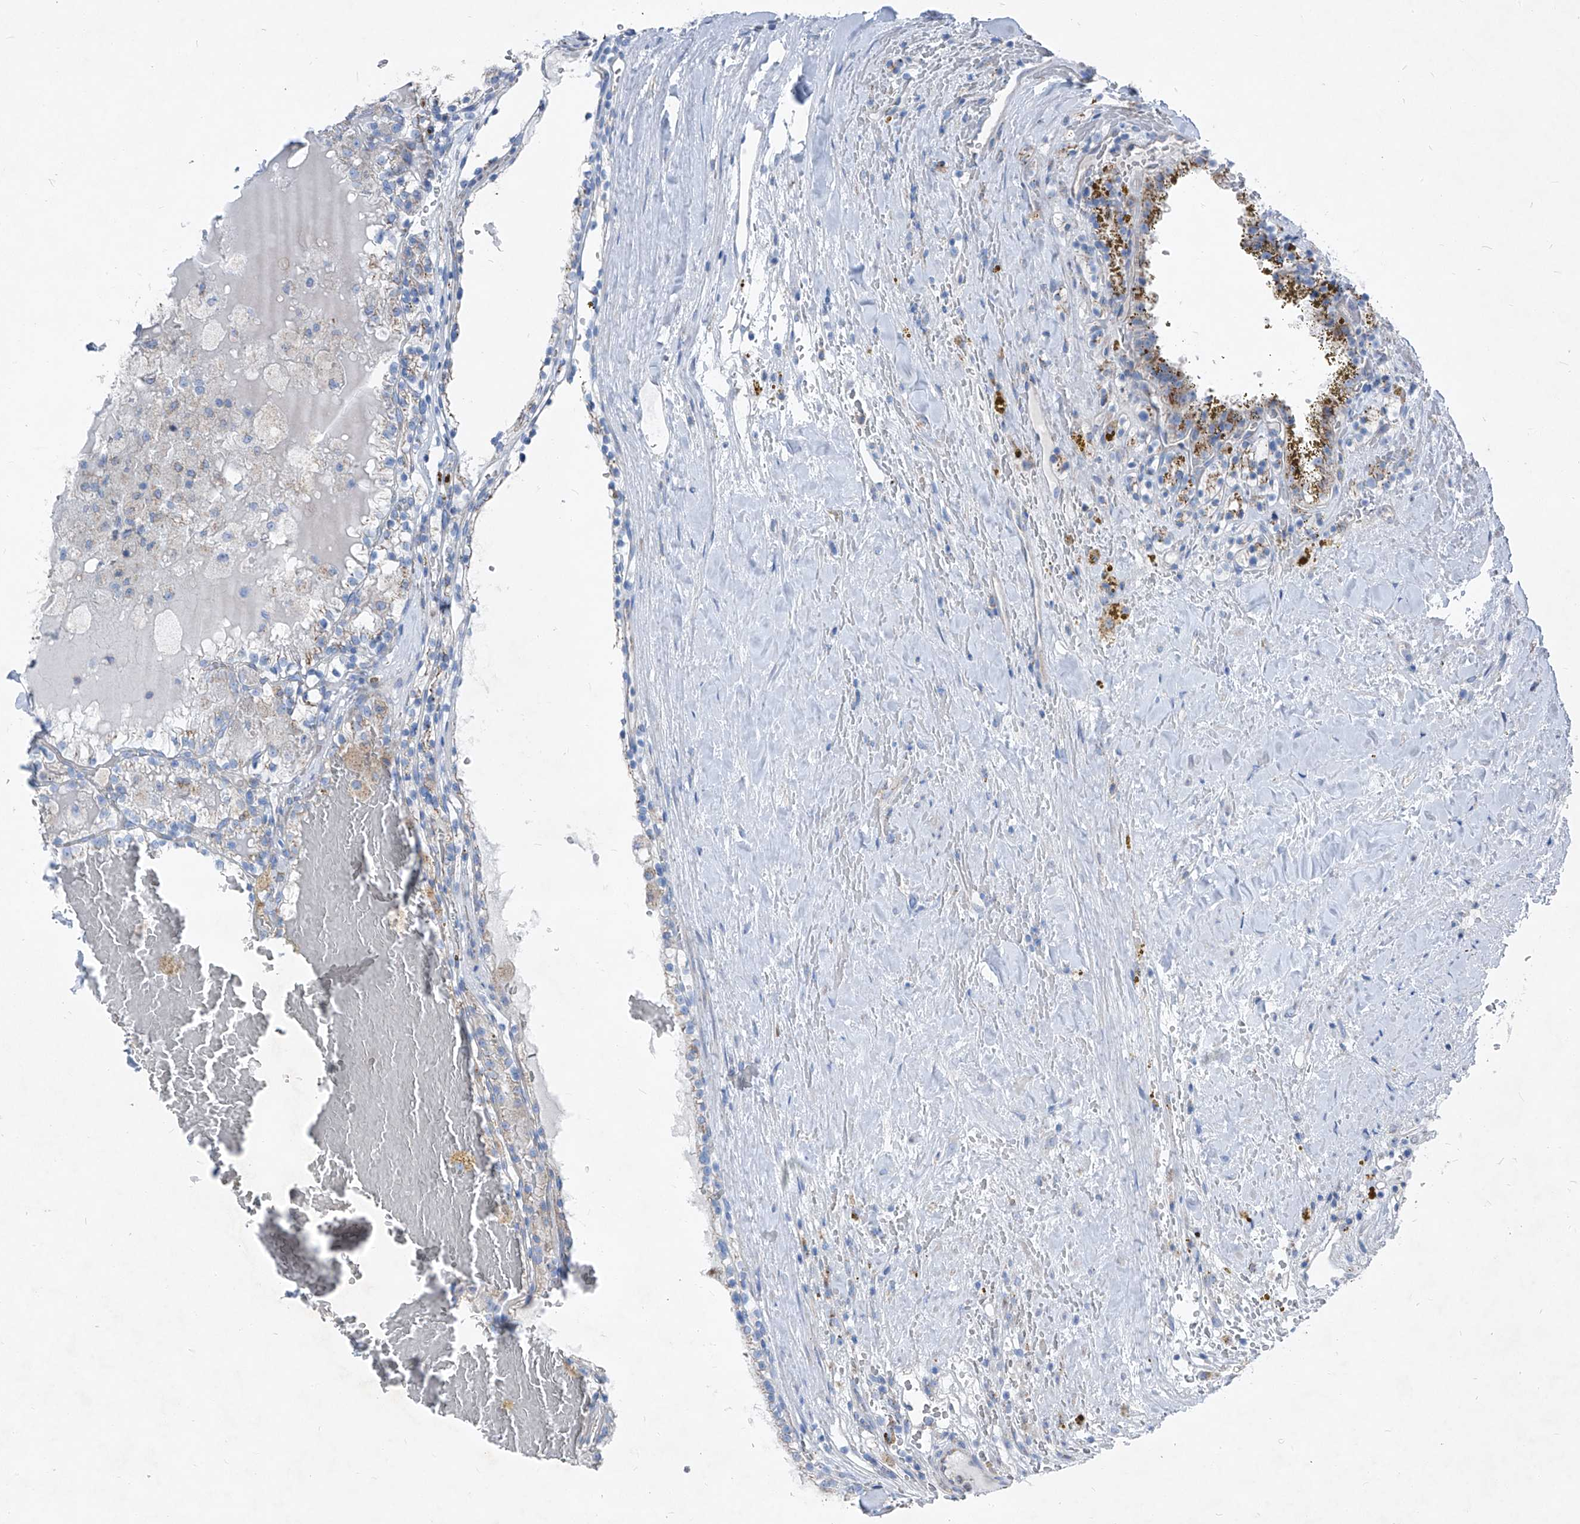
{"staining": {"intensity": "negative", "quantity": "none", "location": "none"}, "tissue": "renal cancer", "cell_type": "Tumor cells", "image_type": "cancer", "snomed": [{"axis": "morphology", "description": "Adenocarcinoma, NOS"}, {"axis": "topography", "description": "Kidney"}], "caption": "There is no significant positivity in tumor cells of renal cancer (adenocarcinoma).", "gene": "AGPS", "patient": {"sex": "female", "age": 56}}